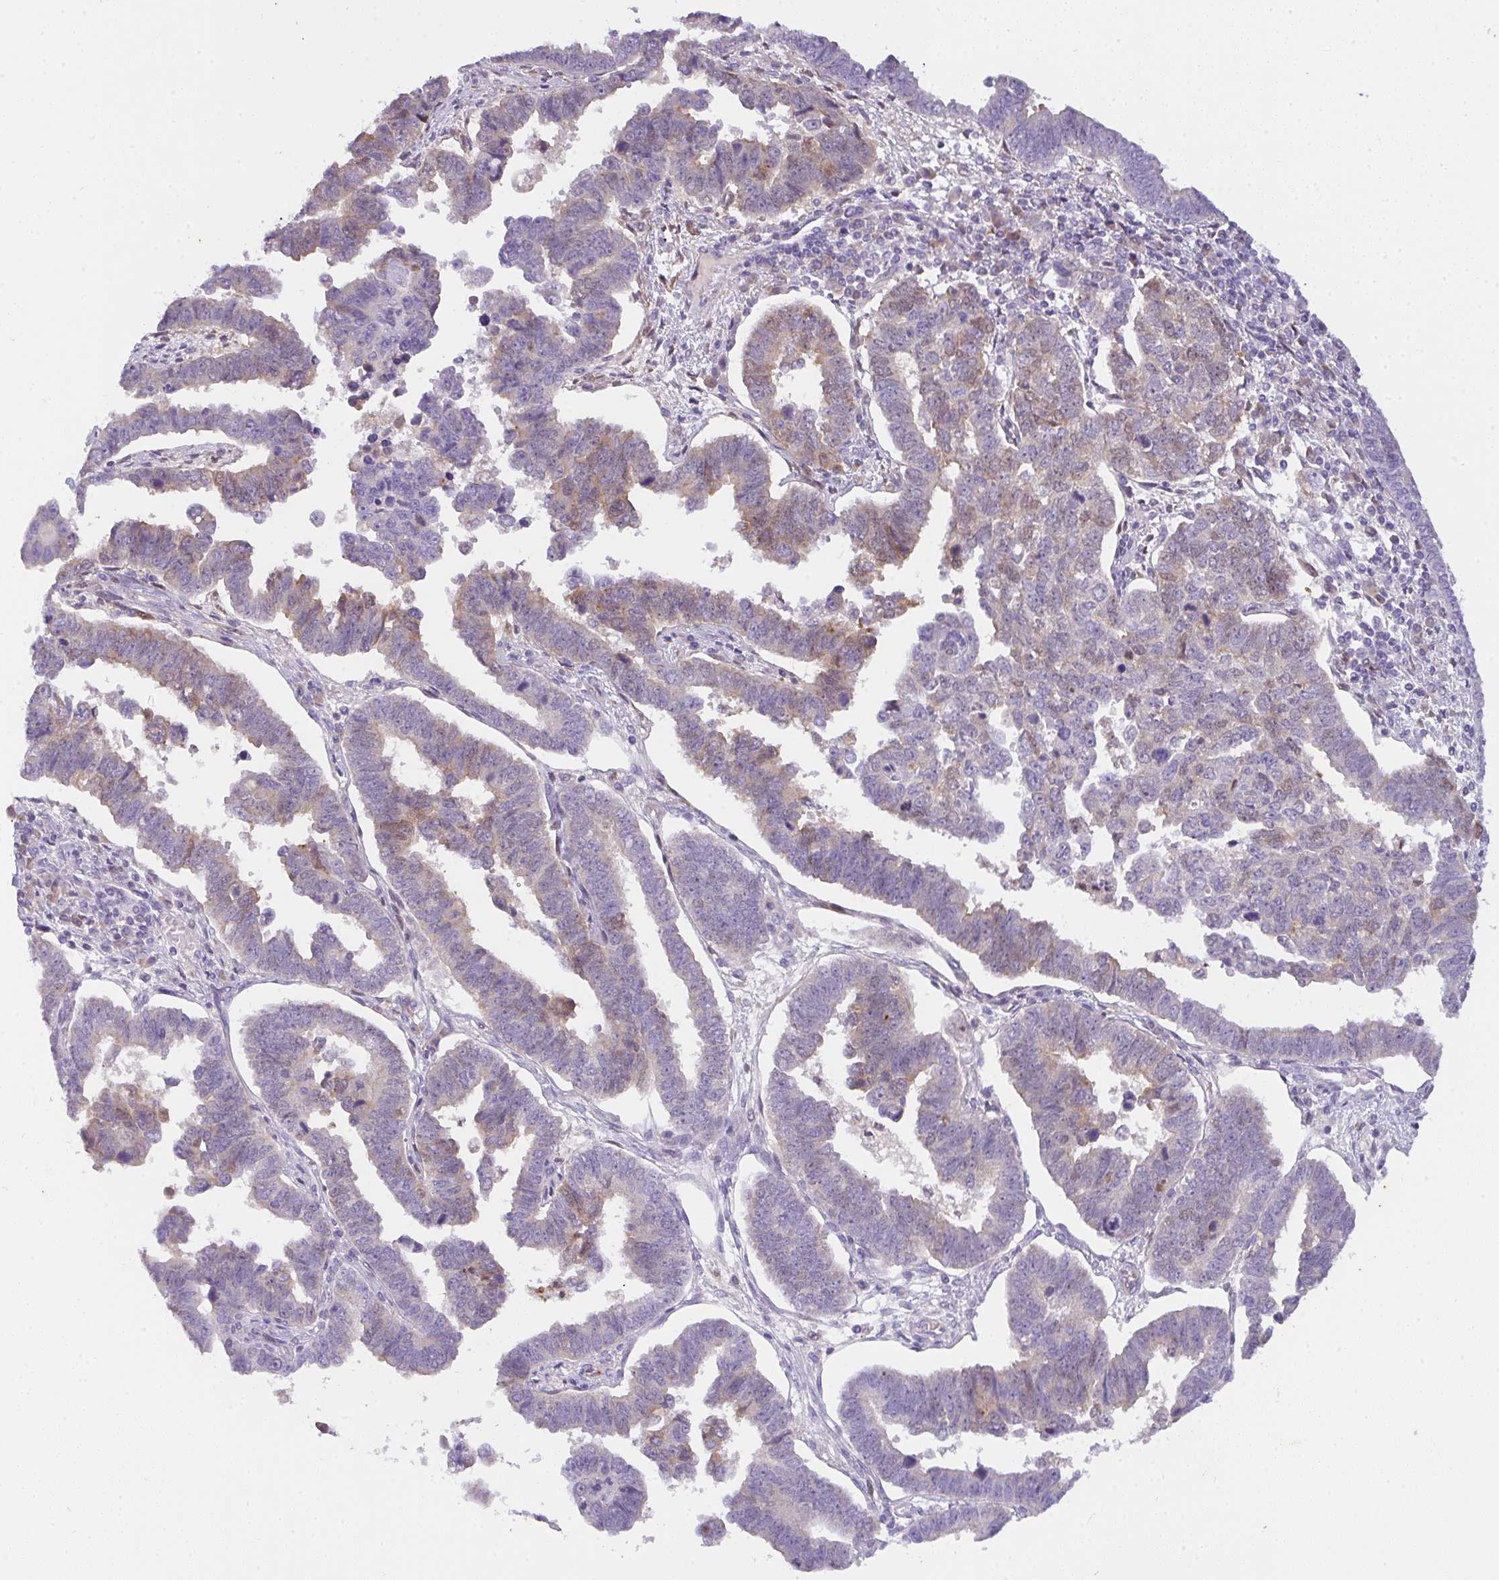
{"staining": {"intensity": "moderate", "quantity": "<25%", "location": "cytoplasmic/membranous"}, "tissue": "endometrial cancer", "cell_type": "Tumor cells", "image_type": "cancer", "snomed": [{"axis": "morphology", "description": "Adenocarcinoma, NOS"}, {"axis": "topography", "description": "Endometrium"}], "caption": "An image of human endometrial cancer stained for a protein exhibits moderate cytoplasmic/membranous brown staining in tumor cells.", "gene": "COX7B", "patient": {"sex": "female", "age": 75}}